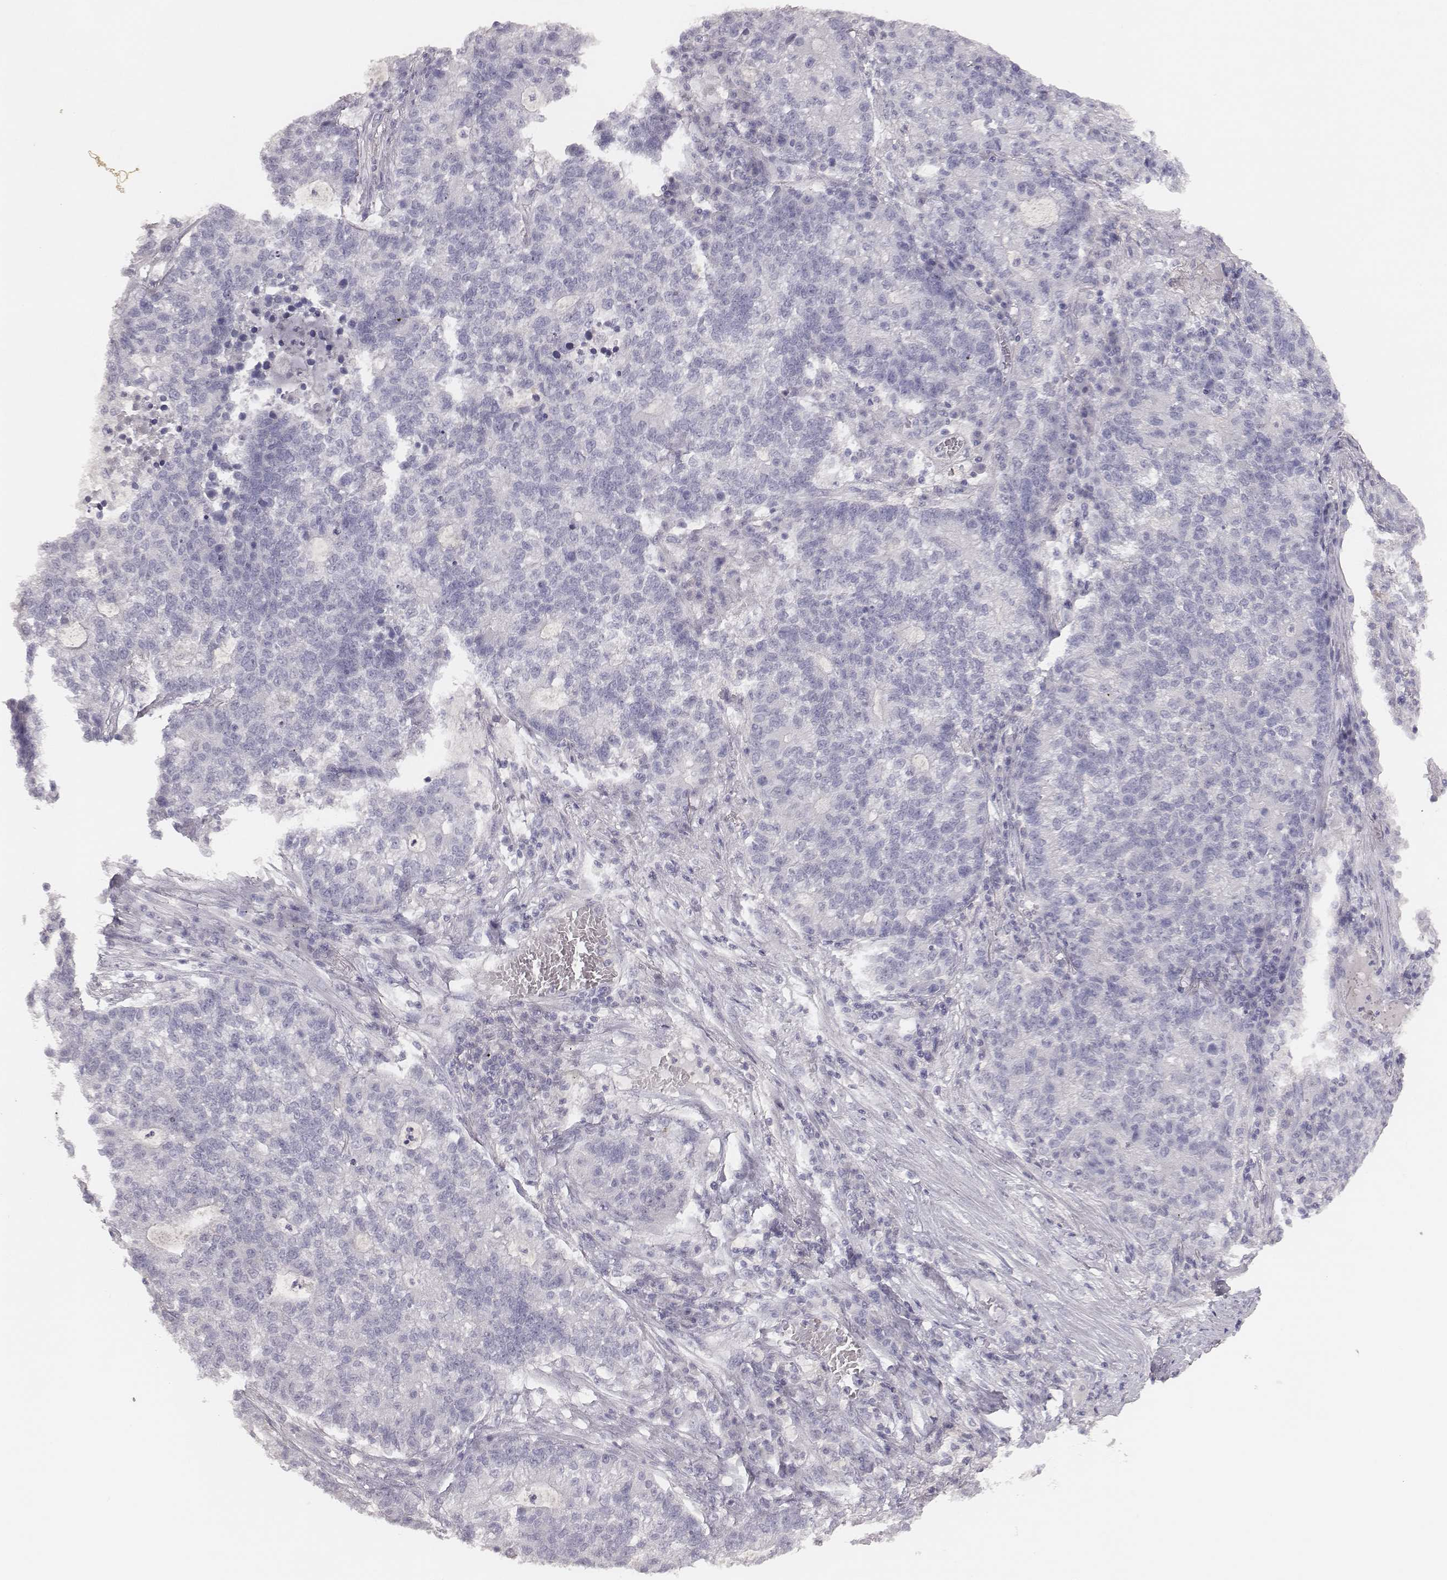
{"staining": {"intensity": "negative", "quantity": "none", "location": "none"}, "tissue": "lung cancer", "cell_type": "Tumor cells", "image_type": "cancer", "snomed": [{"axis": "morphology", "description": "Adenocarcinoma, NOS"}, {"axis": "topography", "description": "Lung"}], "caption": "Immunohistochemistry photomicrograph of human lung cancer stained for a protein (brown), which shows no positivity in tumor cells. (DAB IHC visualized using brightfield microscopy, high magnification).", "gene": "MYH6", "patient": {"sex": "male", "age": 57}}